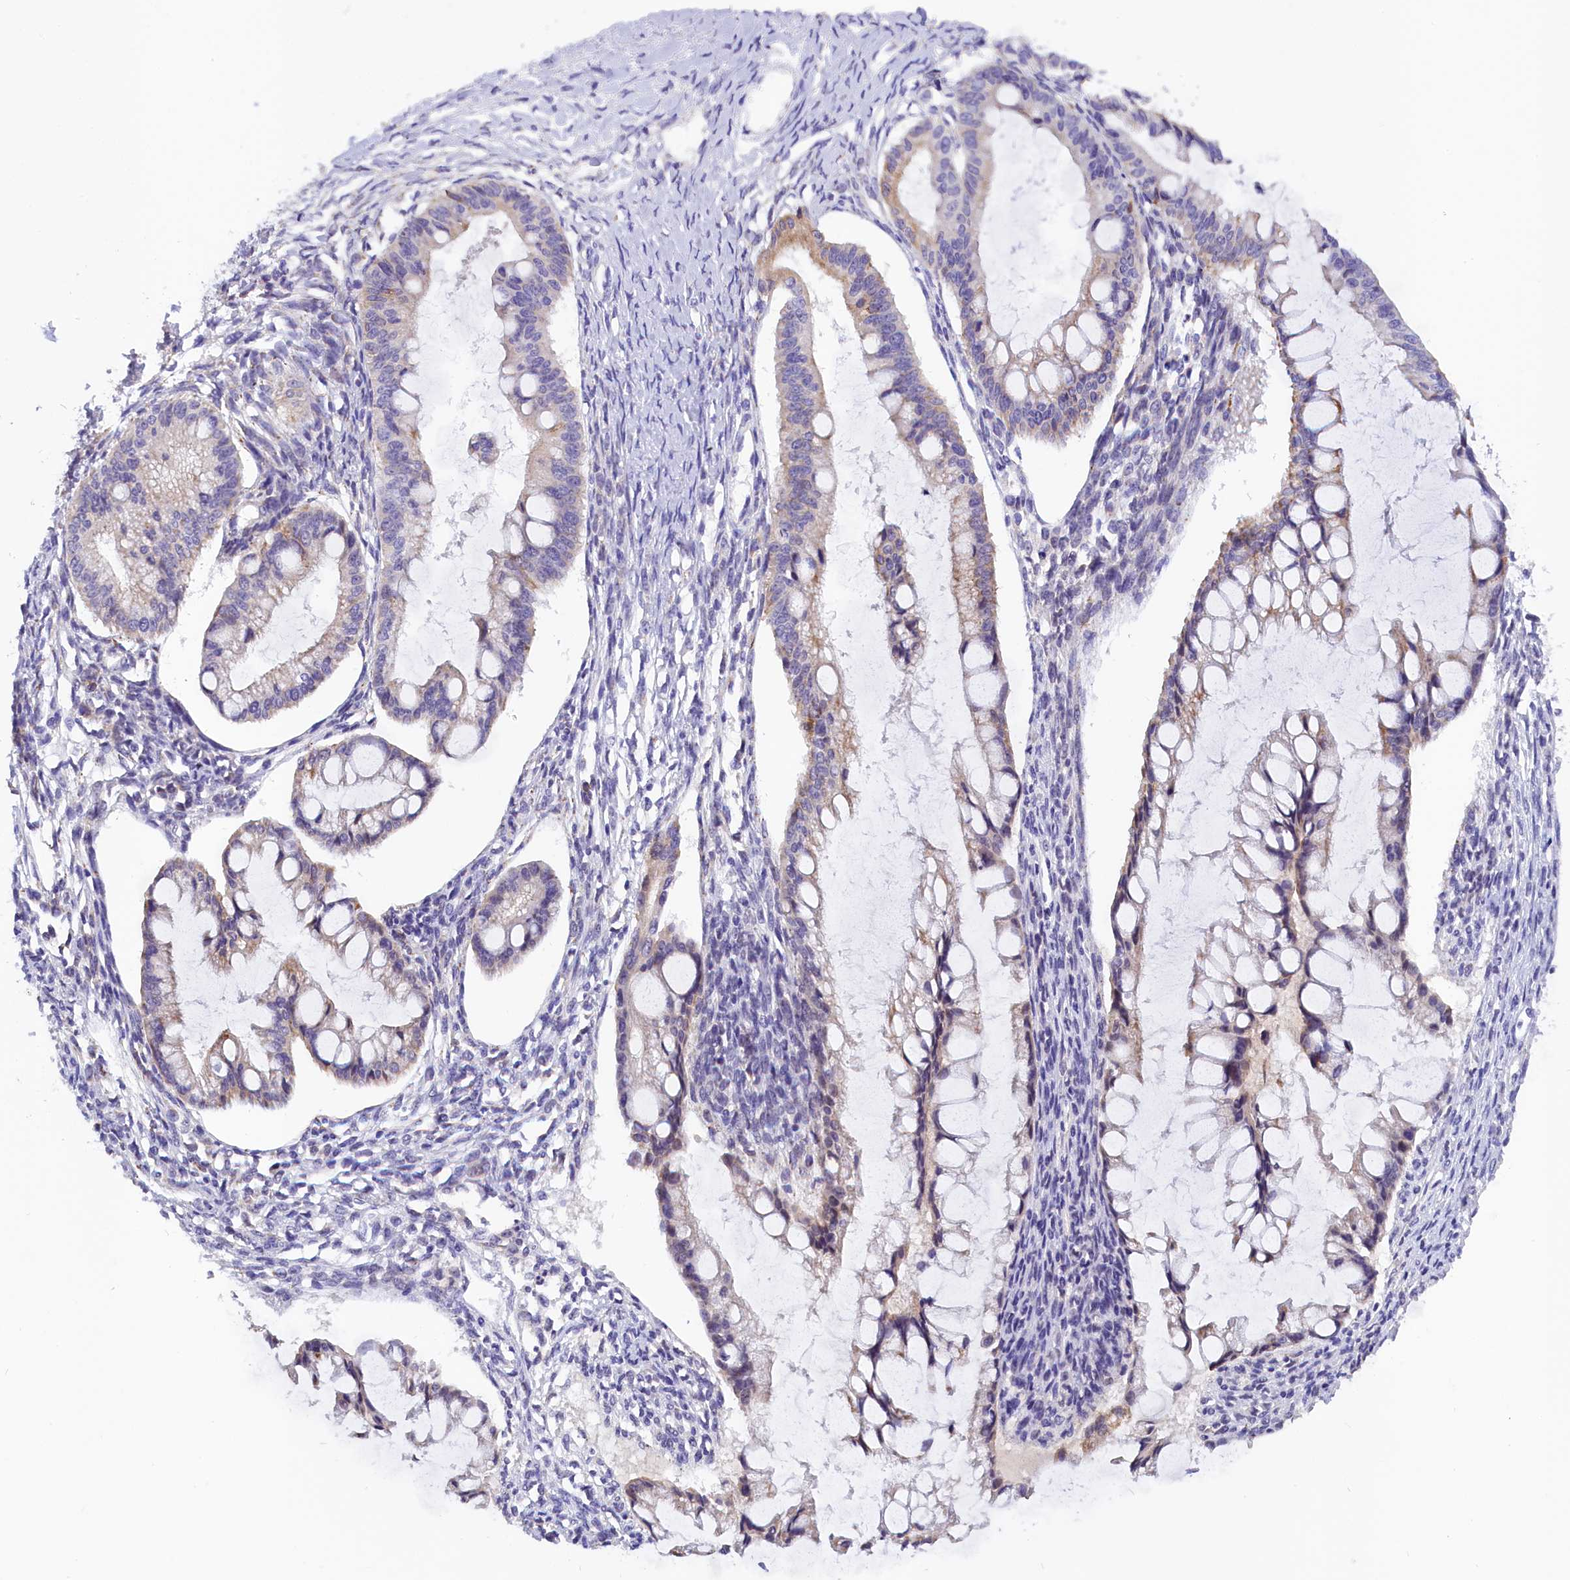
{"staining": {"intensity": "weak", "quantity": "25%-75%", "location": "cytoplasmic/membranous"}, "tissue": "ovarian cancer", "cell_type": "Tumor cells", "image_type": "cancer", "snomed": [{"axis": "morphology", "description": "Cystadenocarcinoma, mucinous, NOS"}, {"axis": "topography", "description": "Ovary"}], "caption": "DAB immunohistochemical staining of human ovarian cancer demonstrates weak cytoplasmic/membranous protein expression in approximately 25%-75% of tumor cells.", "gene": "ABAT", "patient": {"sex": "female", "age": 73}}